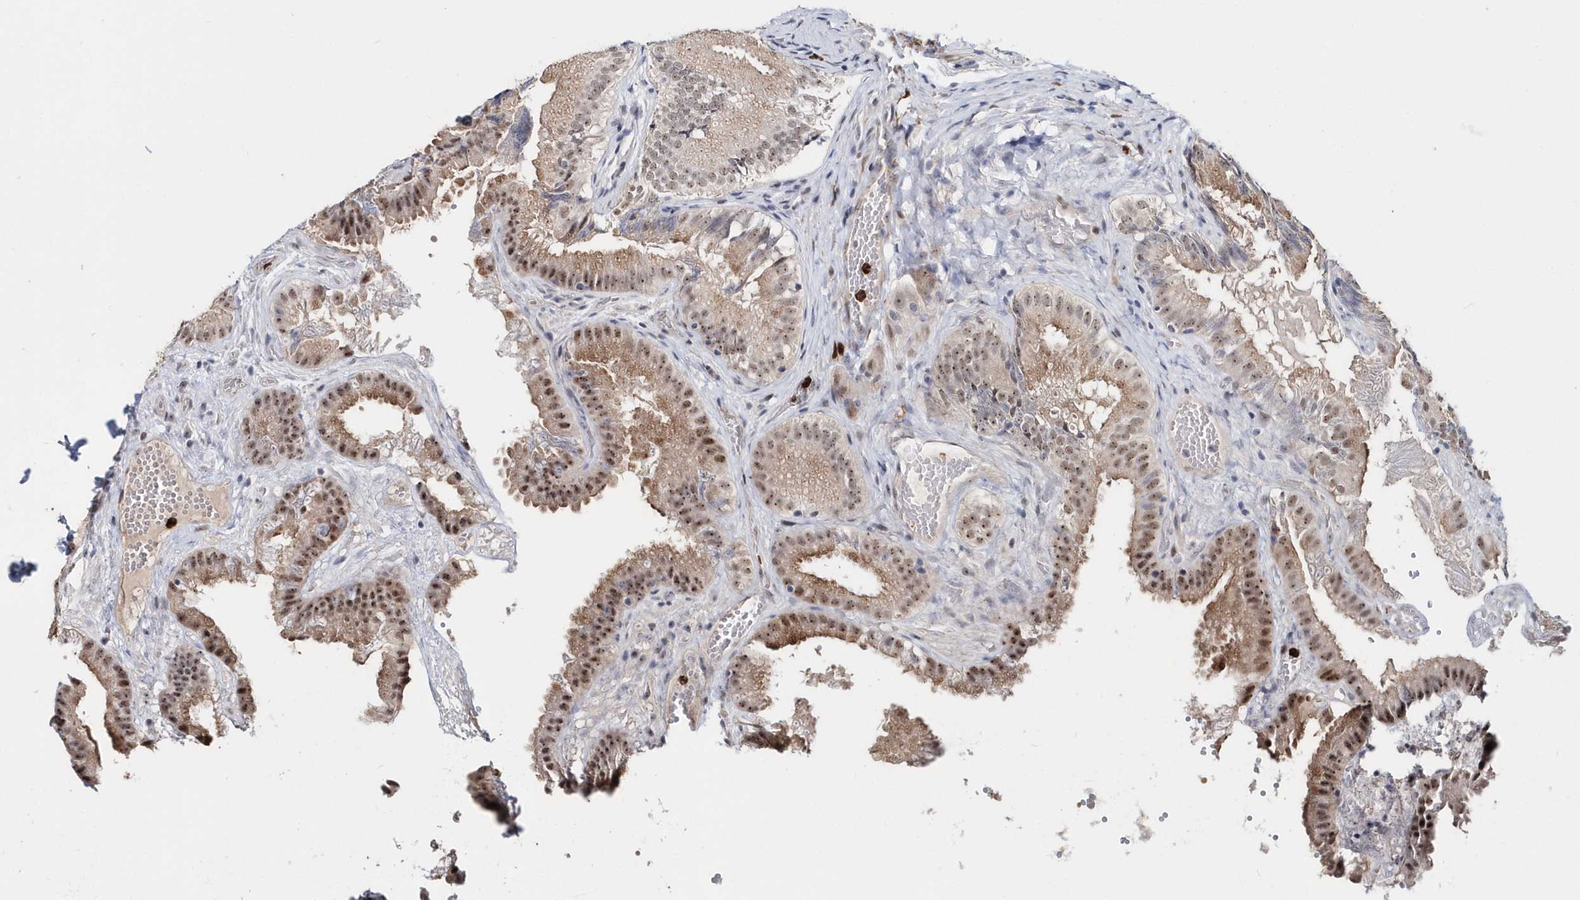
{"staining": {"intensity": "moderate", "quantity": ">75%", "location": "cytoplasmic/membranous,nuclear"}, "tissue": "gallbladder", "cell_type": "Glandular cells", "image_type": "normal", "snomed": [{"axis": "morphology", "description": "Normal tissue, NOS"}, {"axis": "topography", "description": "Gallbladder"}], "caption": "Moderate cytoplasmic/membranous,nuclear expression for a protein is identified in about >75% of glandular cells of normal gallbladder using immunohistochemistry.", "gene": "ASCL4", "patient": {"sex": "female", "age": 30}}